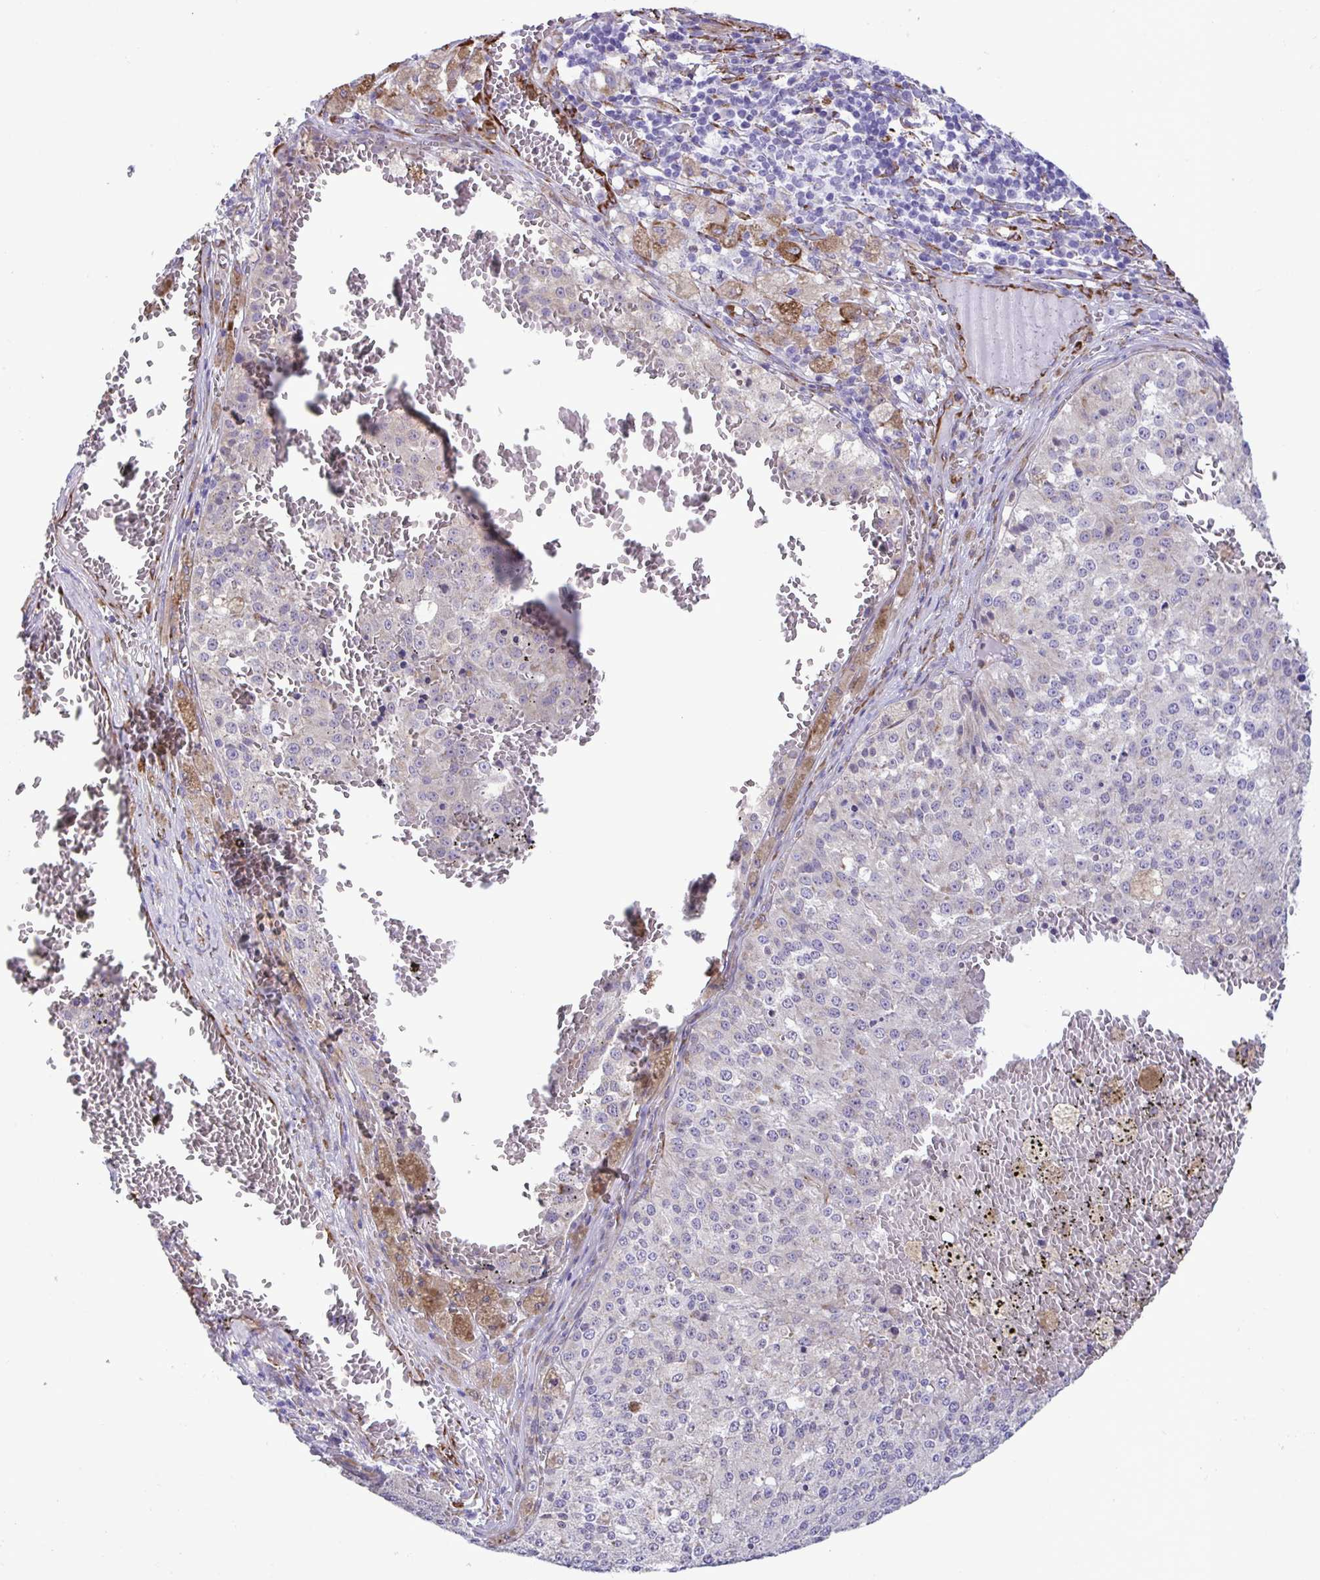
{"staining": {"intensity": "negative", "quantity": "none", "location": "none"}, "tissue": "melanoma", "cell_type": "Tumor cells", "image_type": "cancer", "snomed": [{"axis": "morphology", "description": "Malignant melanoma, Metastatic site"}, {"axis": "topography", "description": "Lymph node"}], "caption": "Melanoma was stained to show a protein in brown. There is no significant expression in tumor cells.", "gene": "ASPH", "patient": {"sex": "female", "age": 64}}